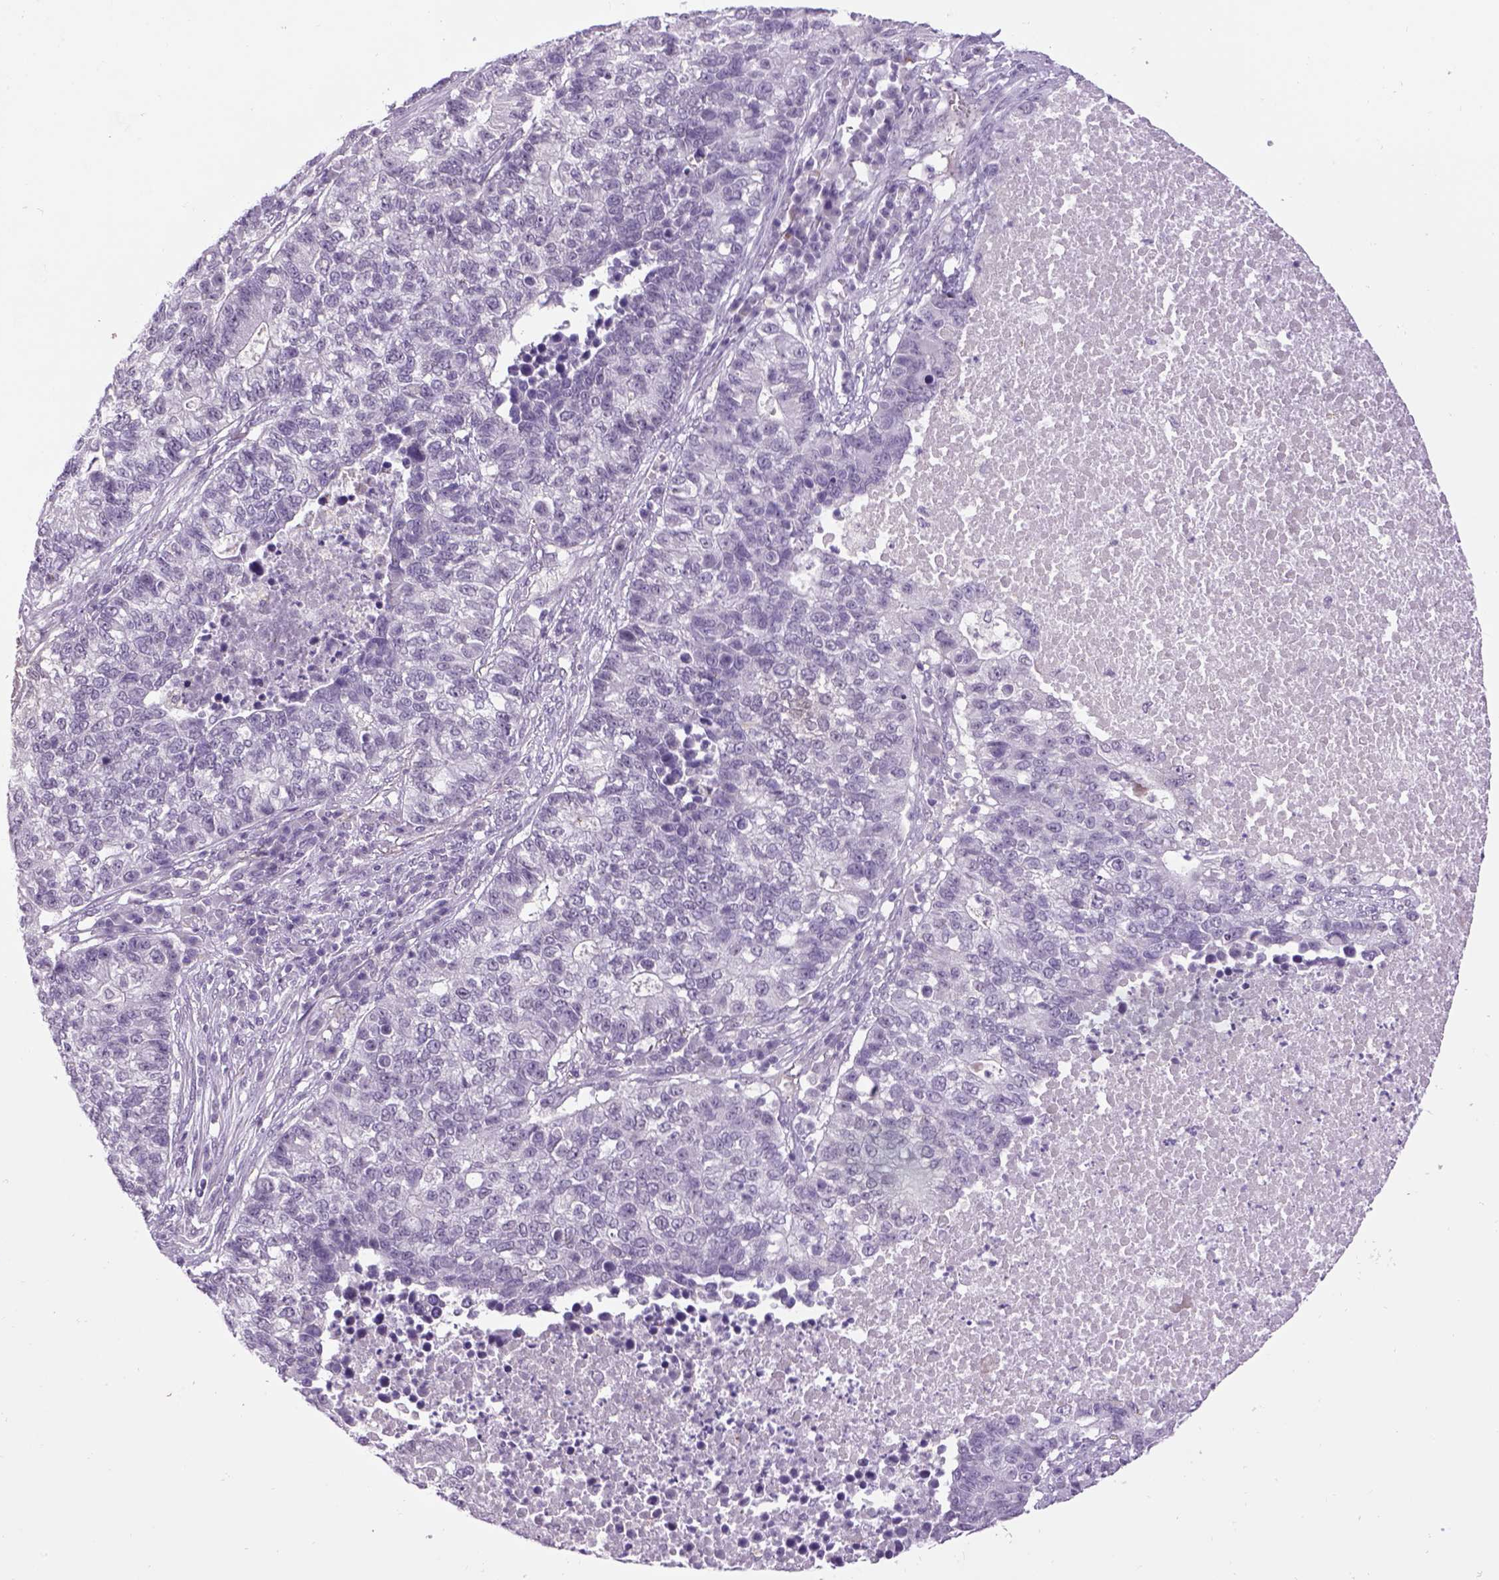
{"staining": {"intensity": "negative", "quantity": "none", "location": "none"}, "tissue": "lung cancer", "cell_type": "Tumor cells", "image_type": "cancer", "snomed": [{"axis": "morphology", "description": "Adenocarcinoma, NOS"}, {"axis": "topography", "description": "Lung"}], "caption": "Tumor cells are negative for brown protein staining in adenocarcinoma (lung).", "gene": "DBH", "patient": {"sex": "male", "age": 57}}